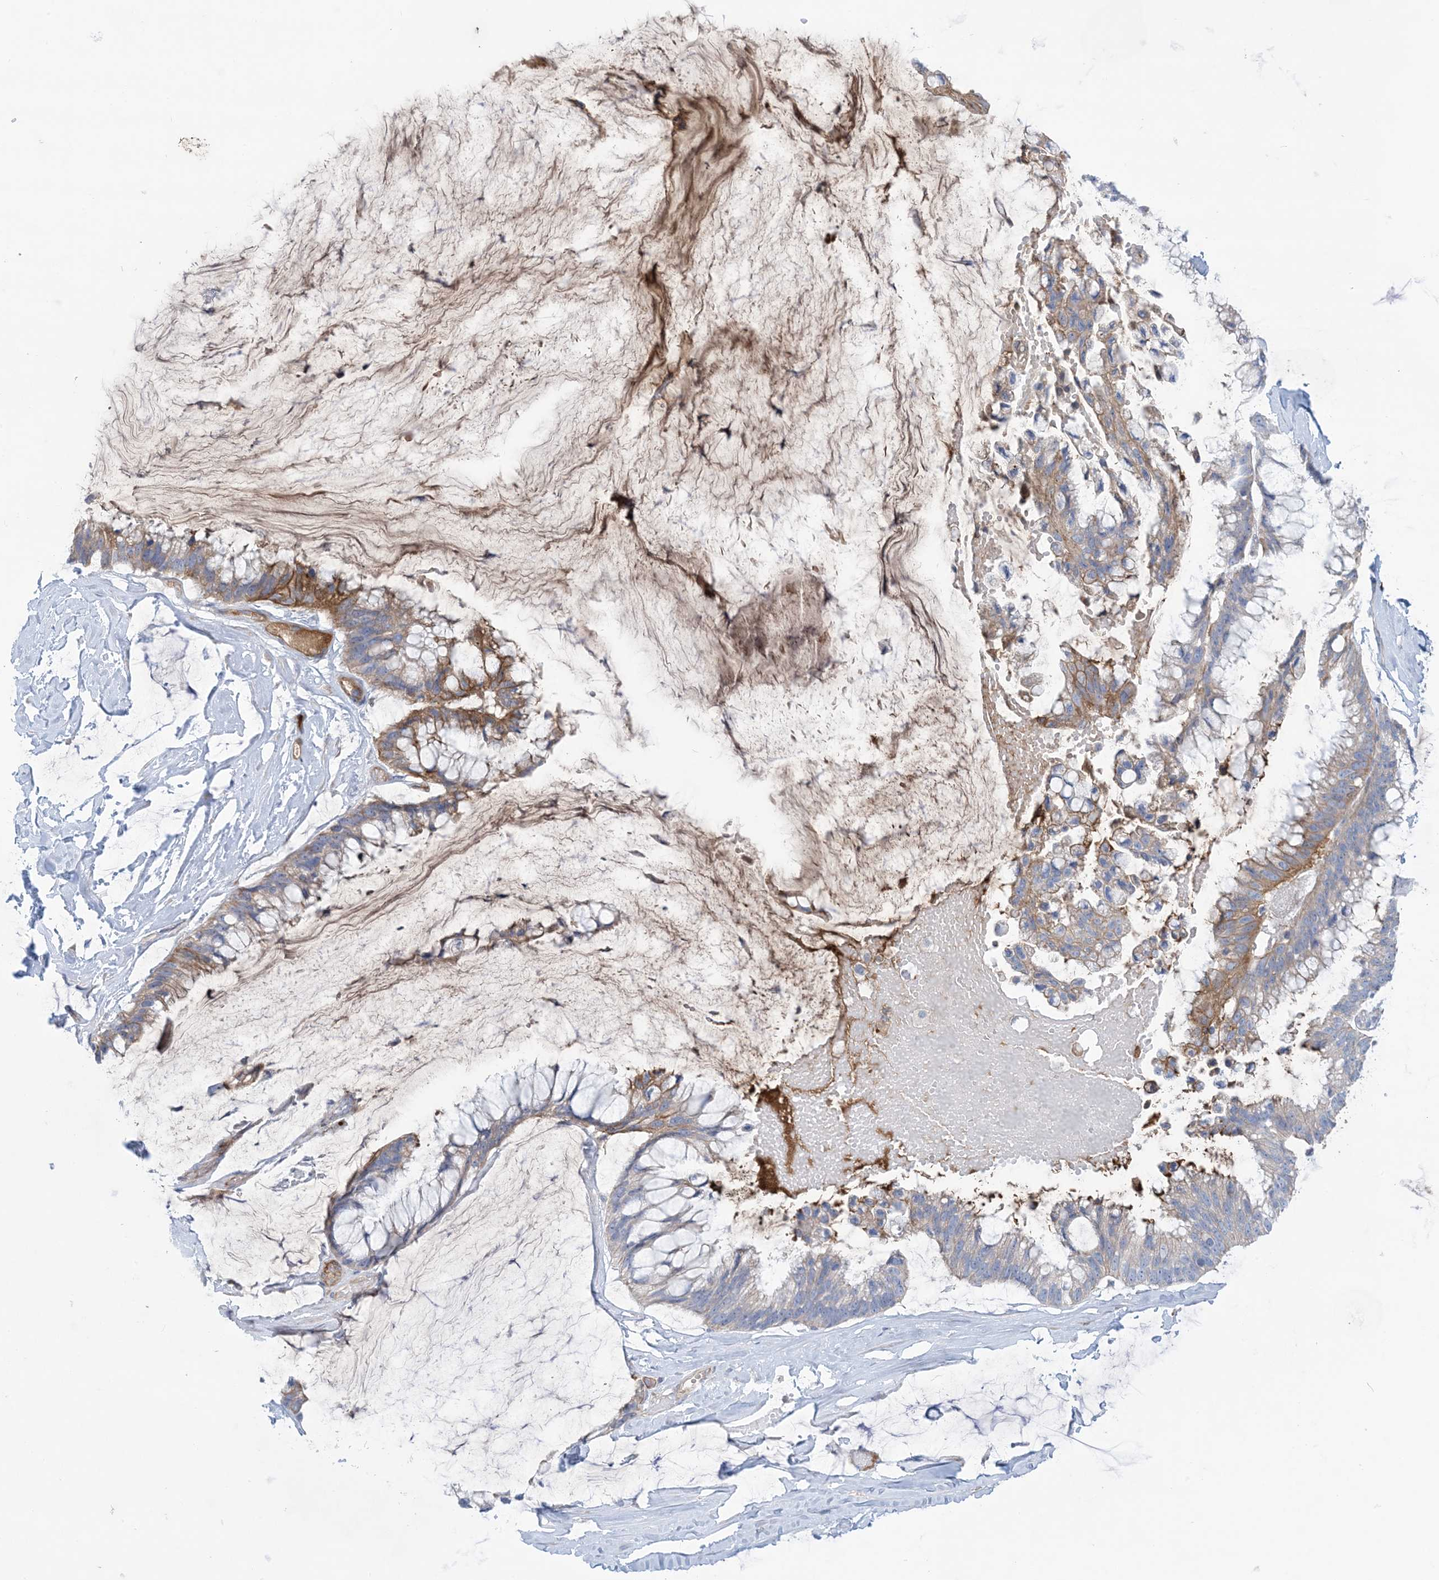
{"staining": {"intensity": "moderate", "quantity": "25%-75%", "location": "cytoplasmic/membranous"}, "tissue": "ovarian cancer", "cell_type": "Tumor cells", "image_type": "cancer", "snomed": [{"axis": "morphology", "description": "Cystadenocarcinoma, mucinous, NOS"}, {"axis": "topography", "description": "Ovary"}], "caption": "This is a histology image of immunohistochemistry (IHC) staining of ovarian cancer (mucinous cystadenocarcinoma), which shows moderate positivity in the cytoplasmic/membranous of tumor cells.", "gene": "ATP11C", "patient": {"sex": "female", "age": 39}}